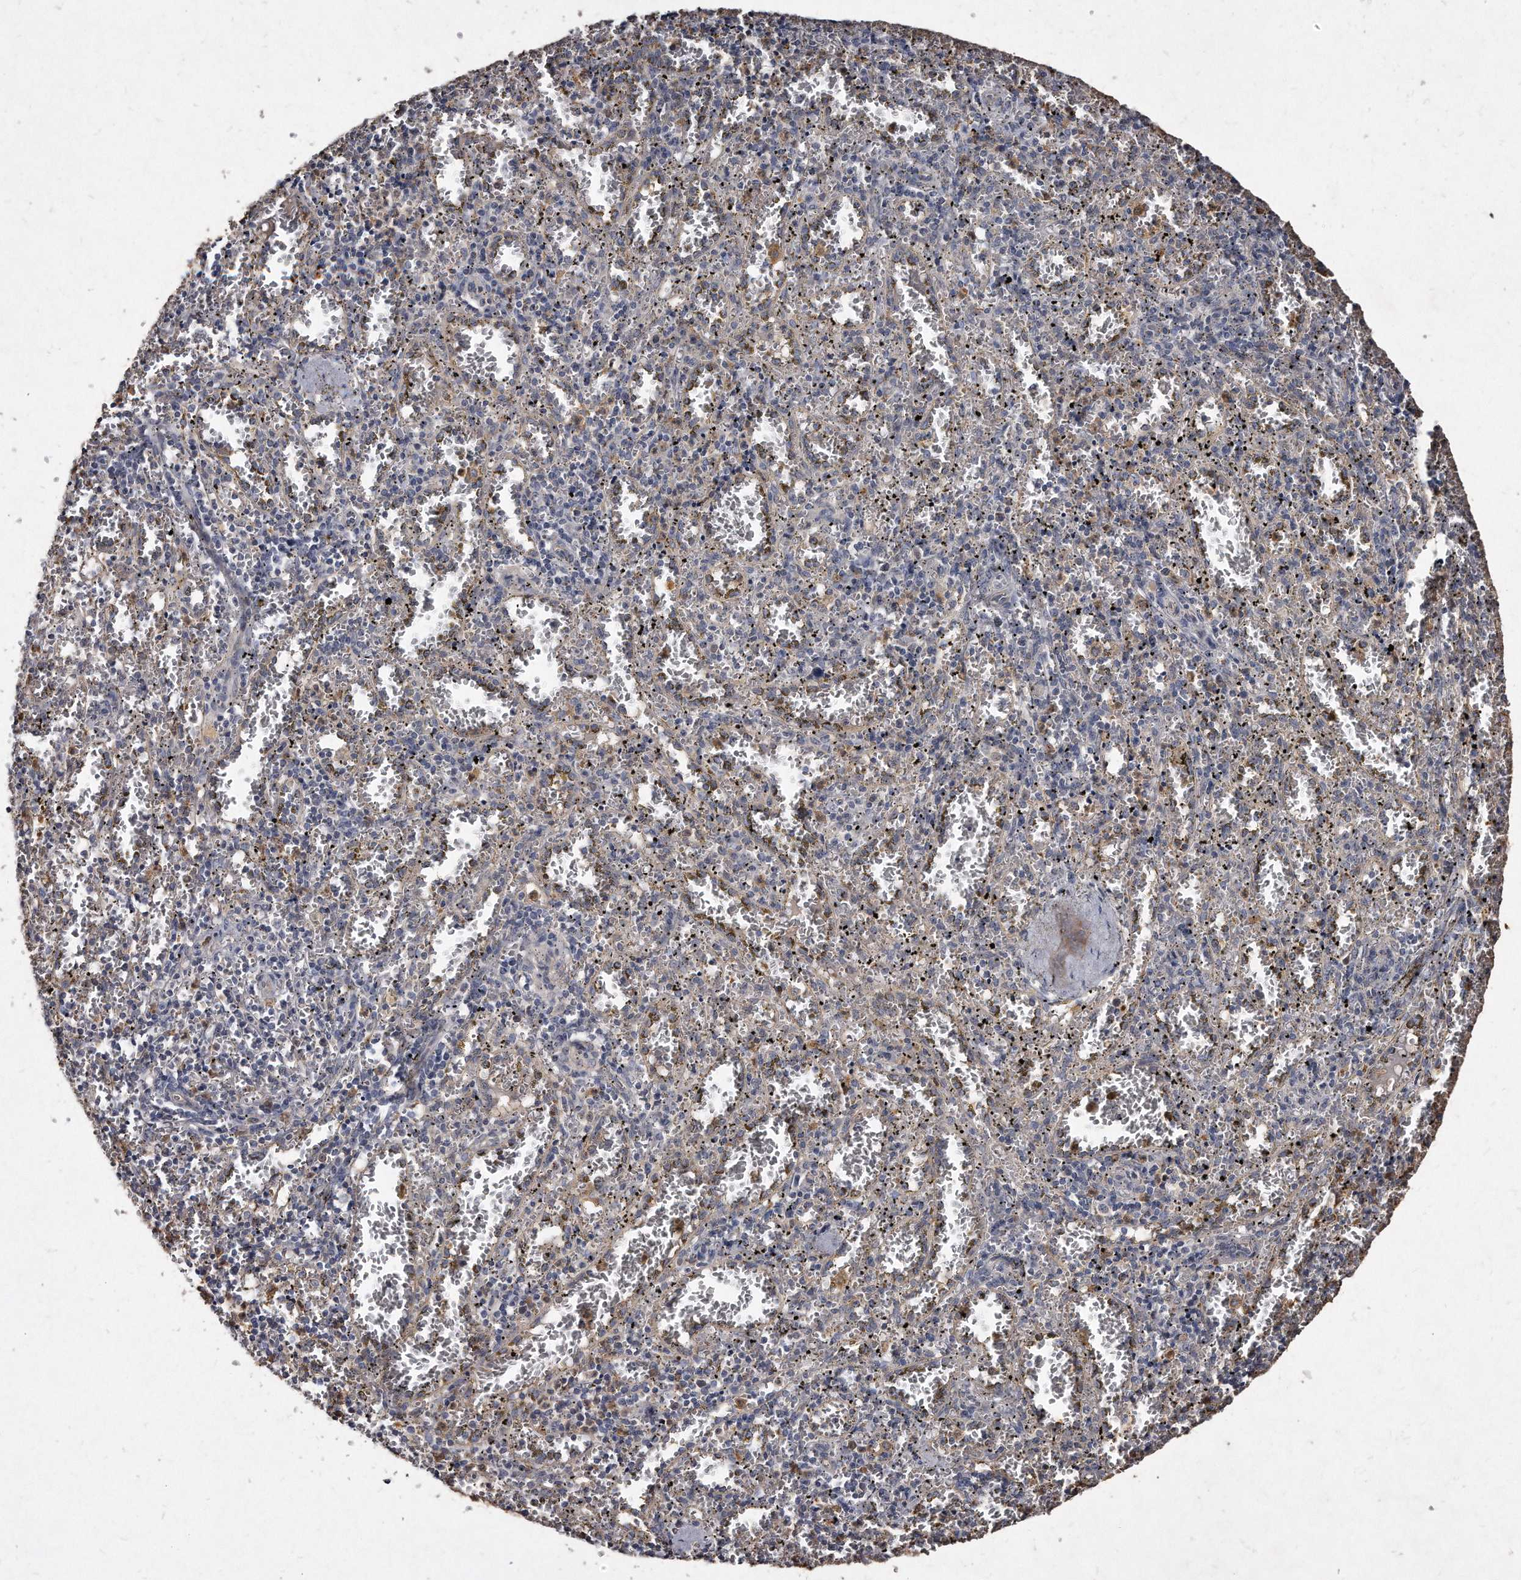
{"staining": {"intensity": "negative", "quantity": "none", "location": "none"}, "tissue": "spleen", "cell_type": "Cells in red pulp", "image_type": "normal", "snomed": [{"axis": "morphology", "description": "Normal tissue, NOS"}, {"axis": "topography", "description": "Spleen"}], "caption": "An IHC micrograph of benign spleen is shown. There is no staining in cells in red pulp of spleen. (DAB (3,3'-diaminobenzidine) IHC visualized using brightfield microscopy, high magnification).", "gene": "KLHDC3", "patient": {"sex": "male", "age": 11}}